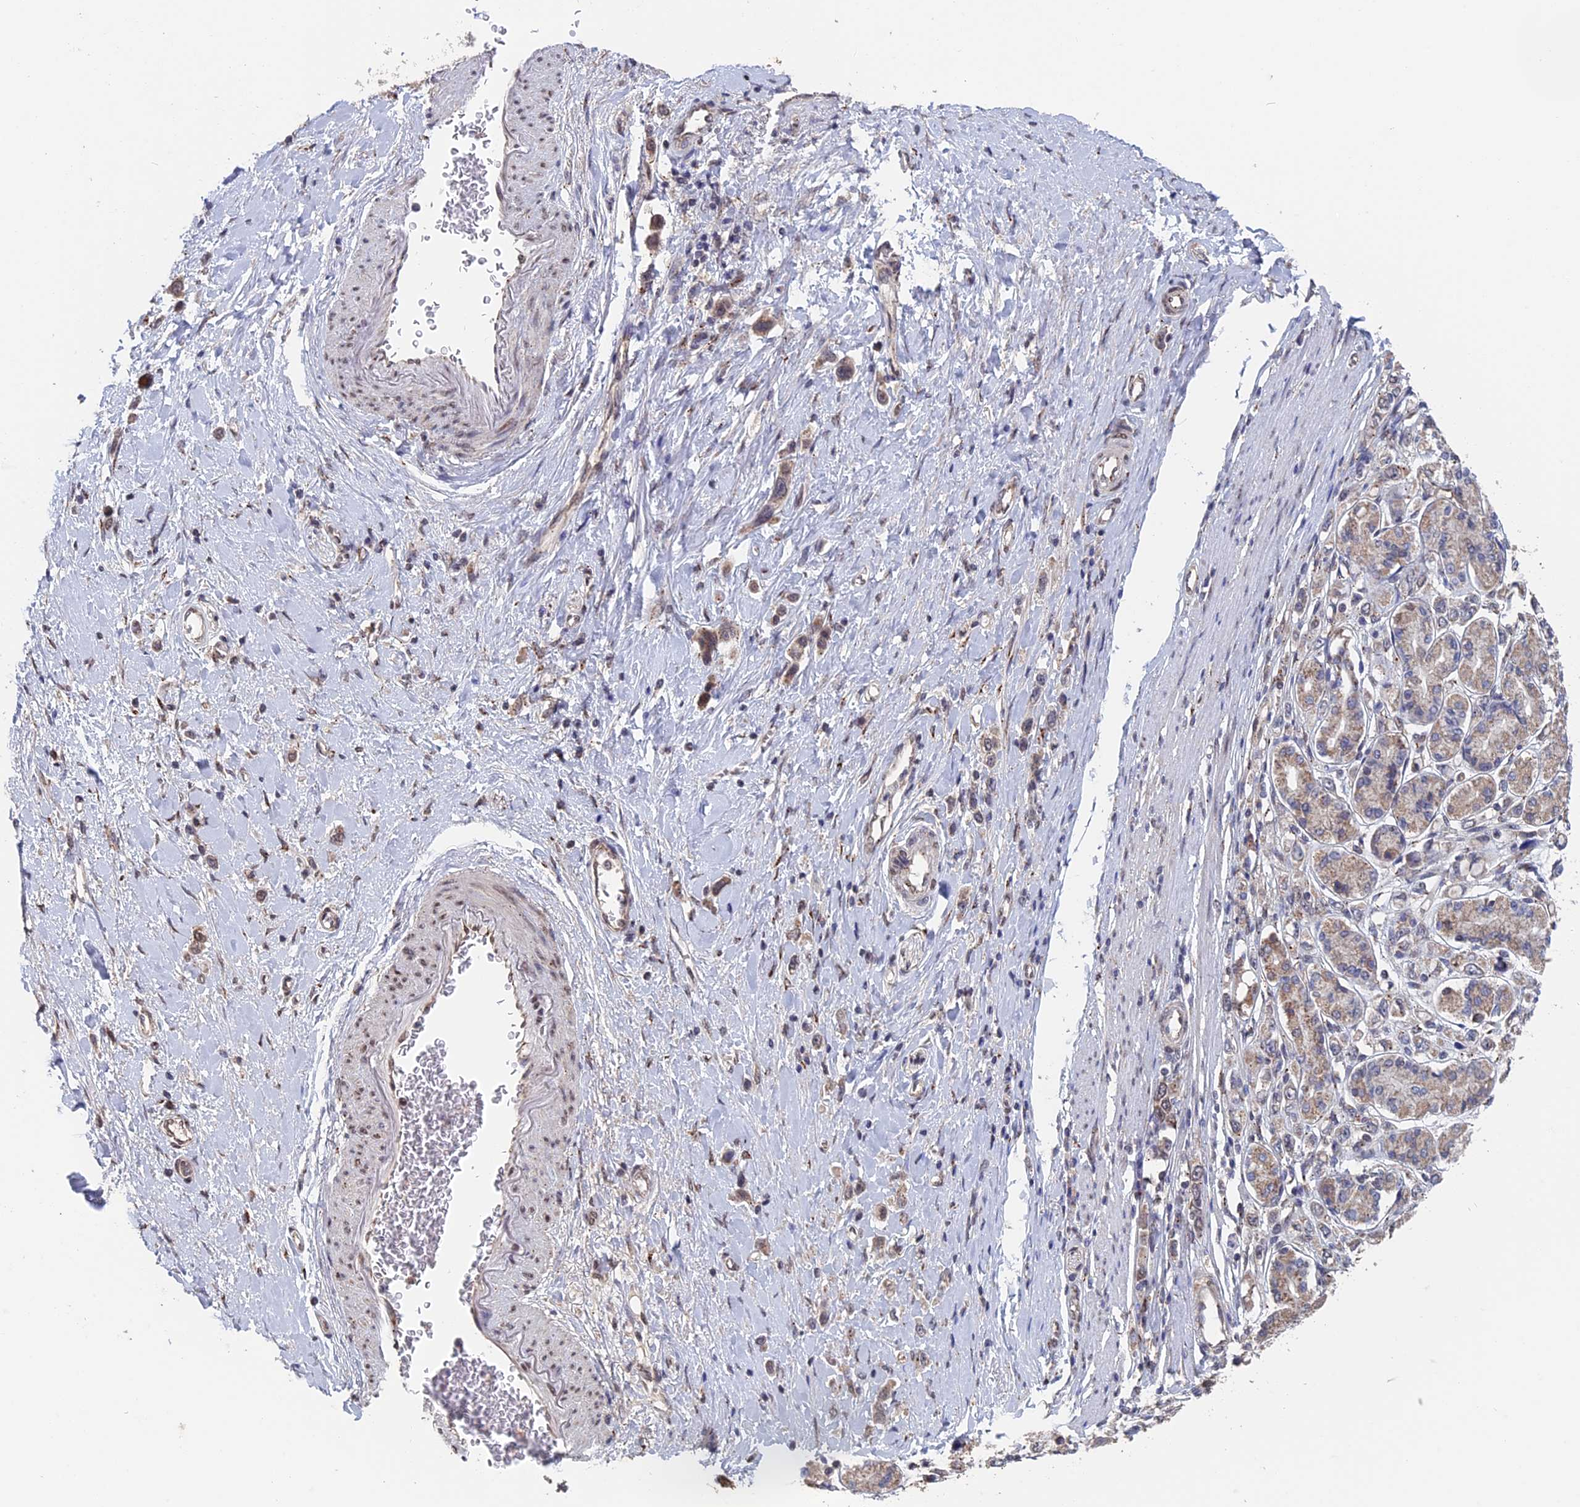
{"staining": {"intensity": "weak", "quantity": ">75%", "location": "cytoplasmic/membranous"}, "tissue": "stomach cancer", "cell_type": "Tumor cells", "image_type": "cancer", "snomed": [{"axis": "morphology", "description": "Adenocarcinoma, NOS"}, {"axis": "topography", "description": "Stomach"}], "caption": "Immunohistochemical staining of stomach cancer exhibits low levels of weak cytoplasmic/membranous positivity in approximately >75% of tumor cells.", "gene": "PIGQ", "patient": {"sex": "female", "age": 65}}